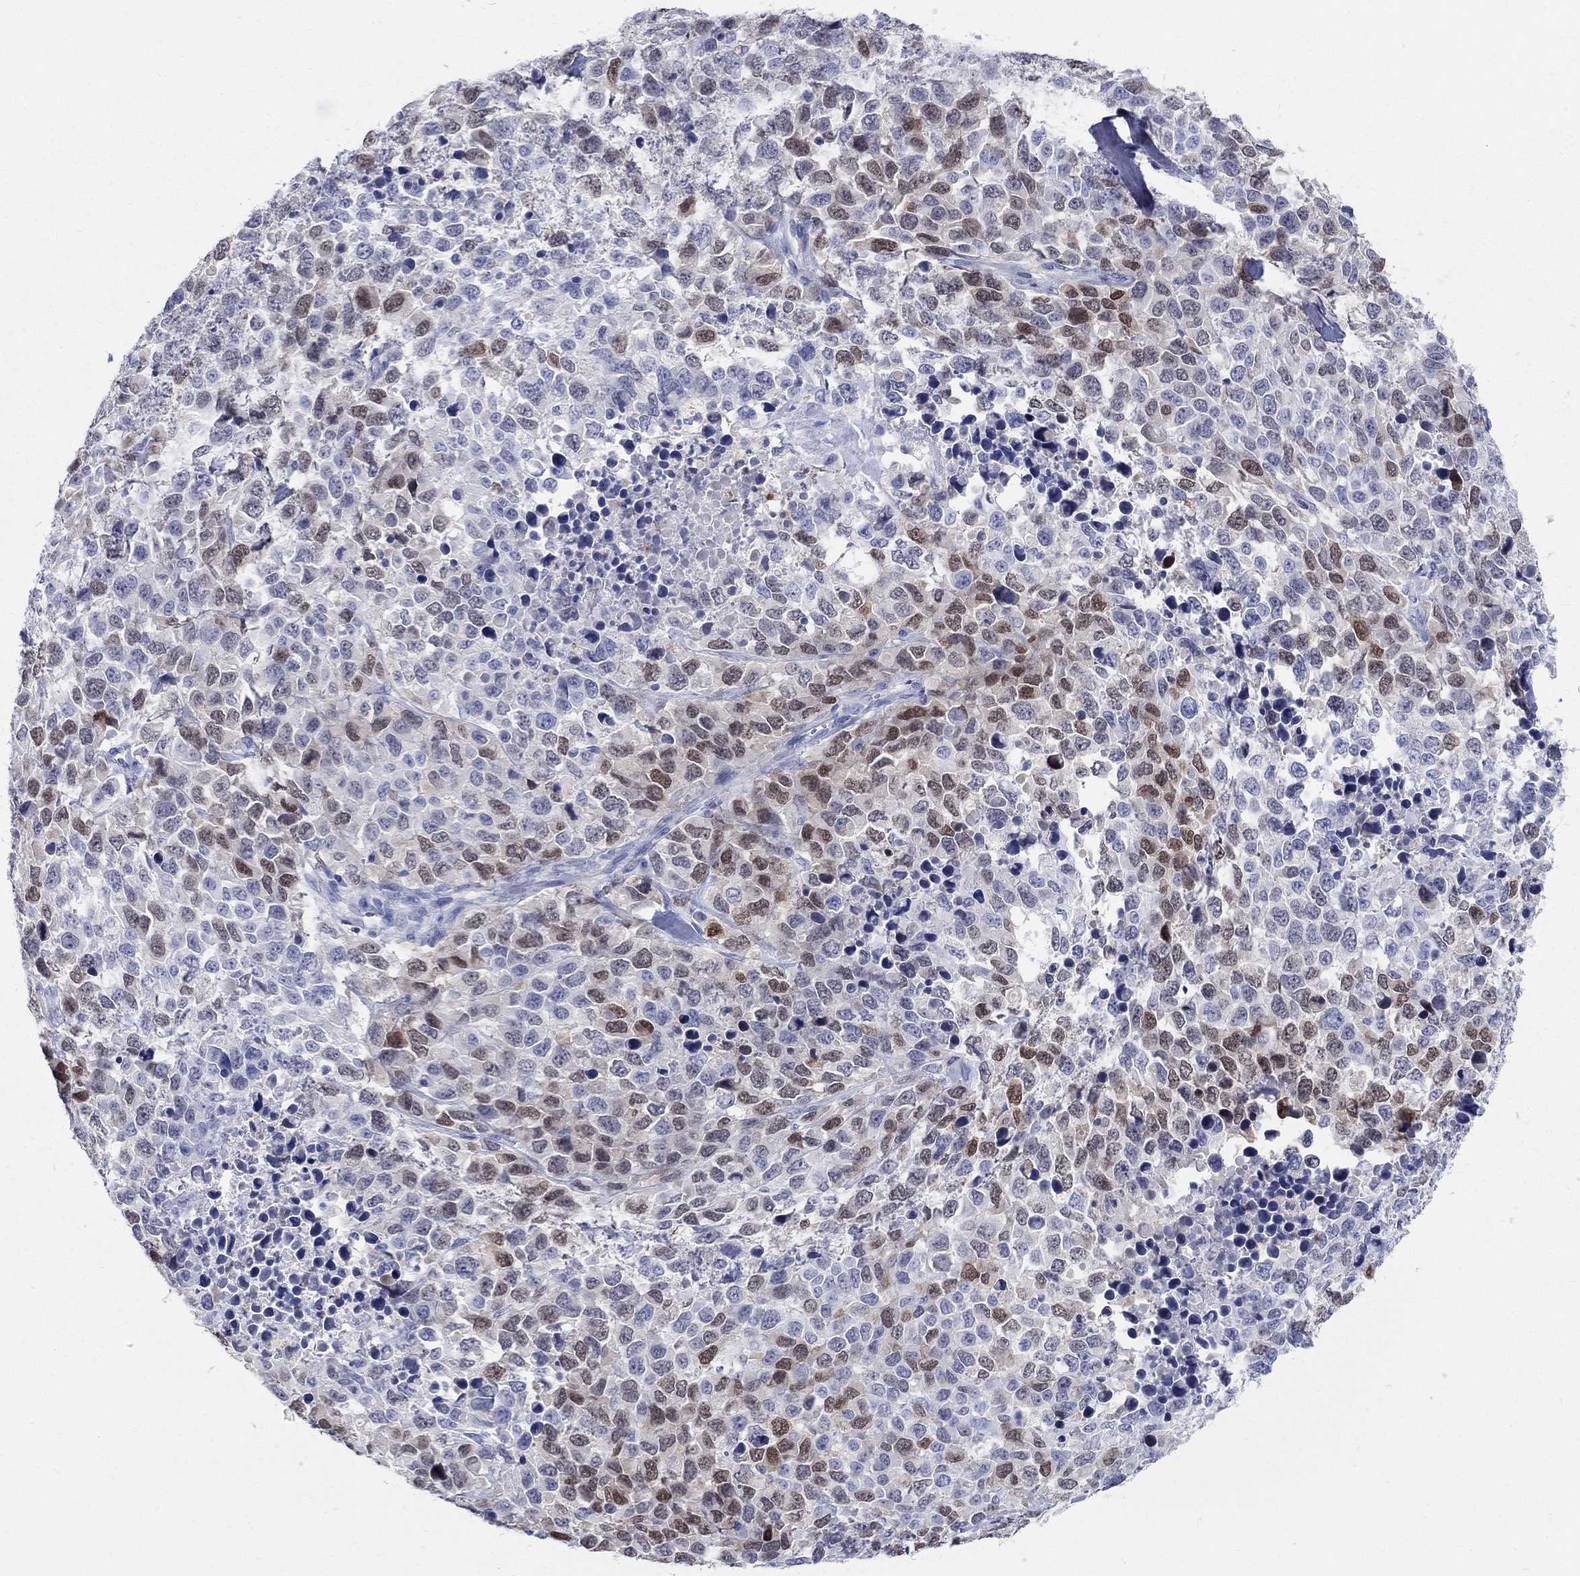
{"staining": {"intensity": "moderate", "quantity": "<25%", "location": "nuclear"}, "tissue": "melanoma", "cell_type": "Tumor cells", "image_type": "cancer", "snomed": [{"axis": "morphology", "description": "Malignant melanoma, Metastatic site"}, {"axis": "topography", "description": "Skin"}], "caption": "The image exhibits staining of melanoma, revealing moderate nuclear protein staining (brown color) within tumor cells.", "gene": "SOX2", "patient": {"sex": "male", "age": 84}}